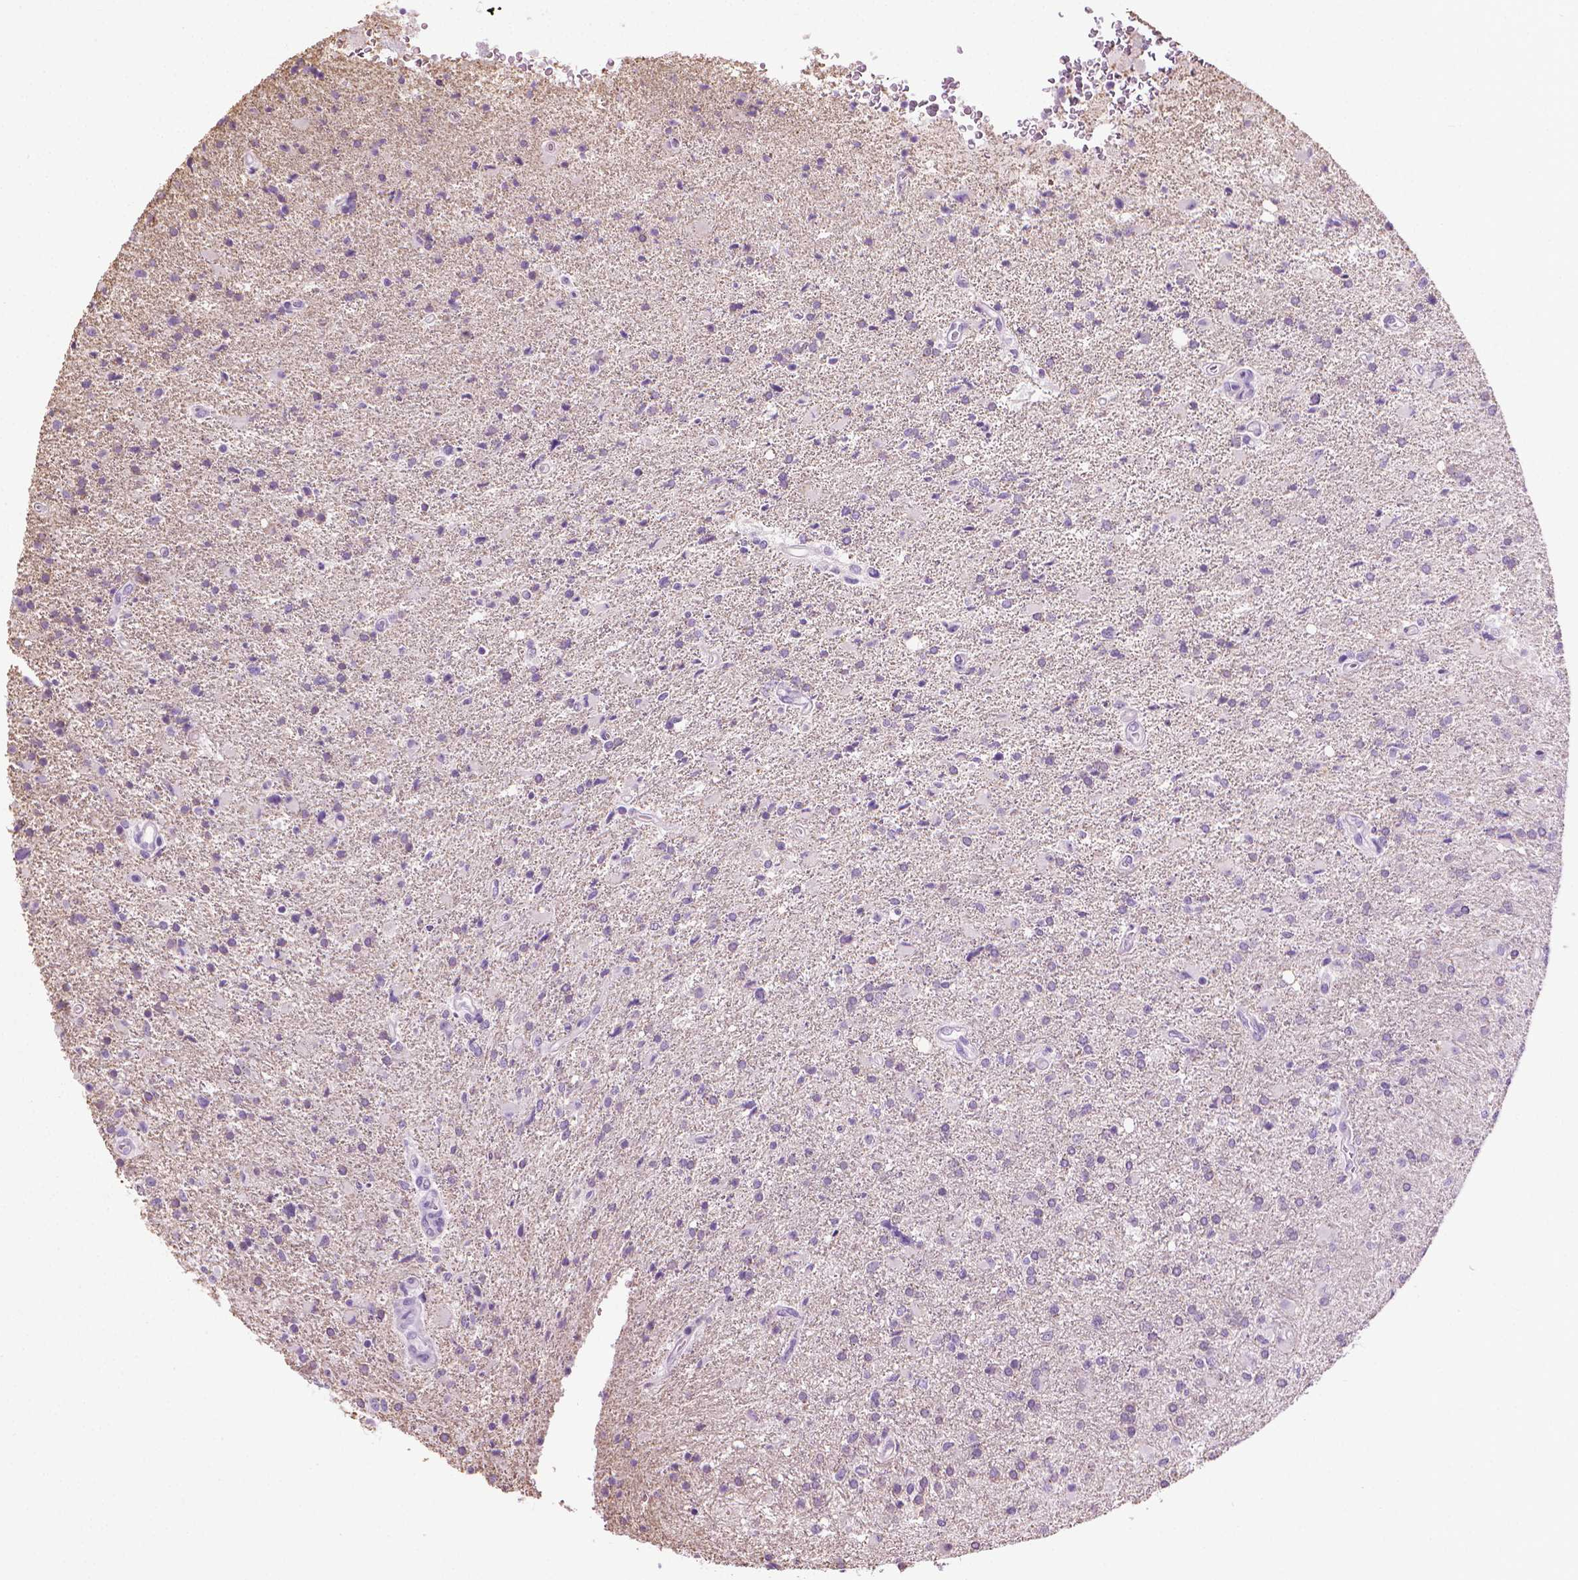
{"staining": {"intensity": "negative", "quantity": "none", "location": "none"}, "tissue": "glioma", "cell_type": "Tumor cells", "image_type": "cancer", "snomed": [{"axis": "morphology", "description": "Glioma, malignant, High grade"}, {"axis": "topography", "description": "Cerebral cortex"}], "caption": "Tumor cells are negative for brown protein staining in malignant glioma (high-grade).", "gene": "DNAI7", "patient": {"sex": "male", "age": 70}}